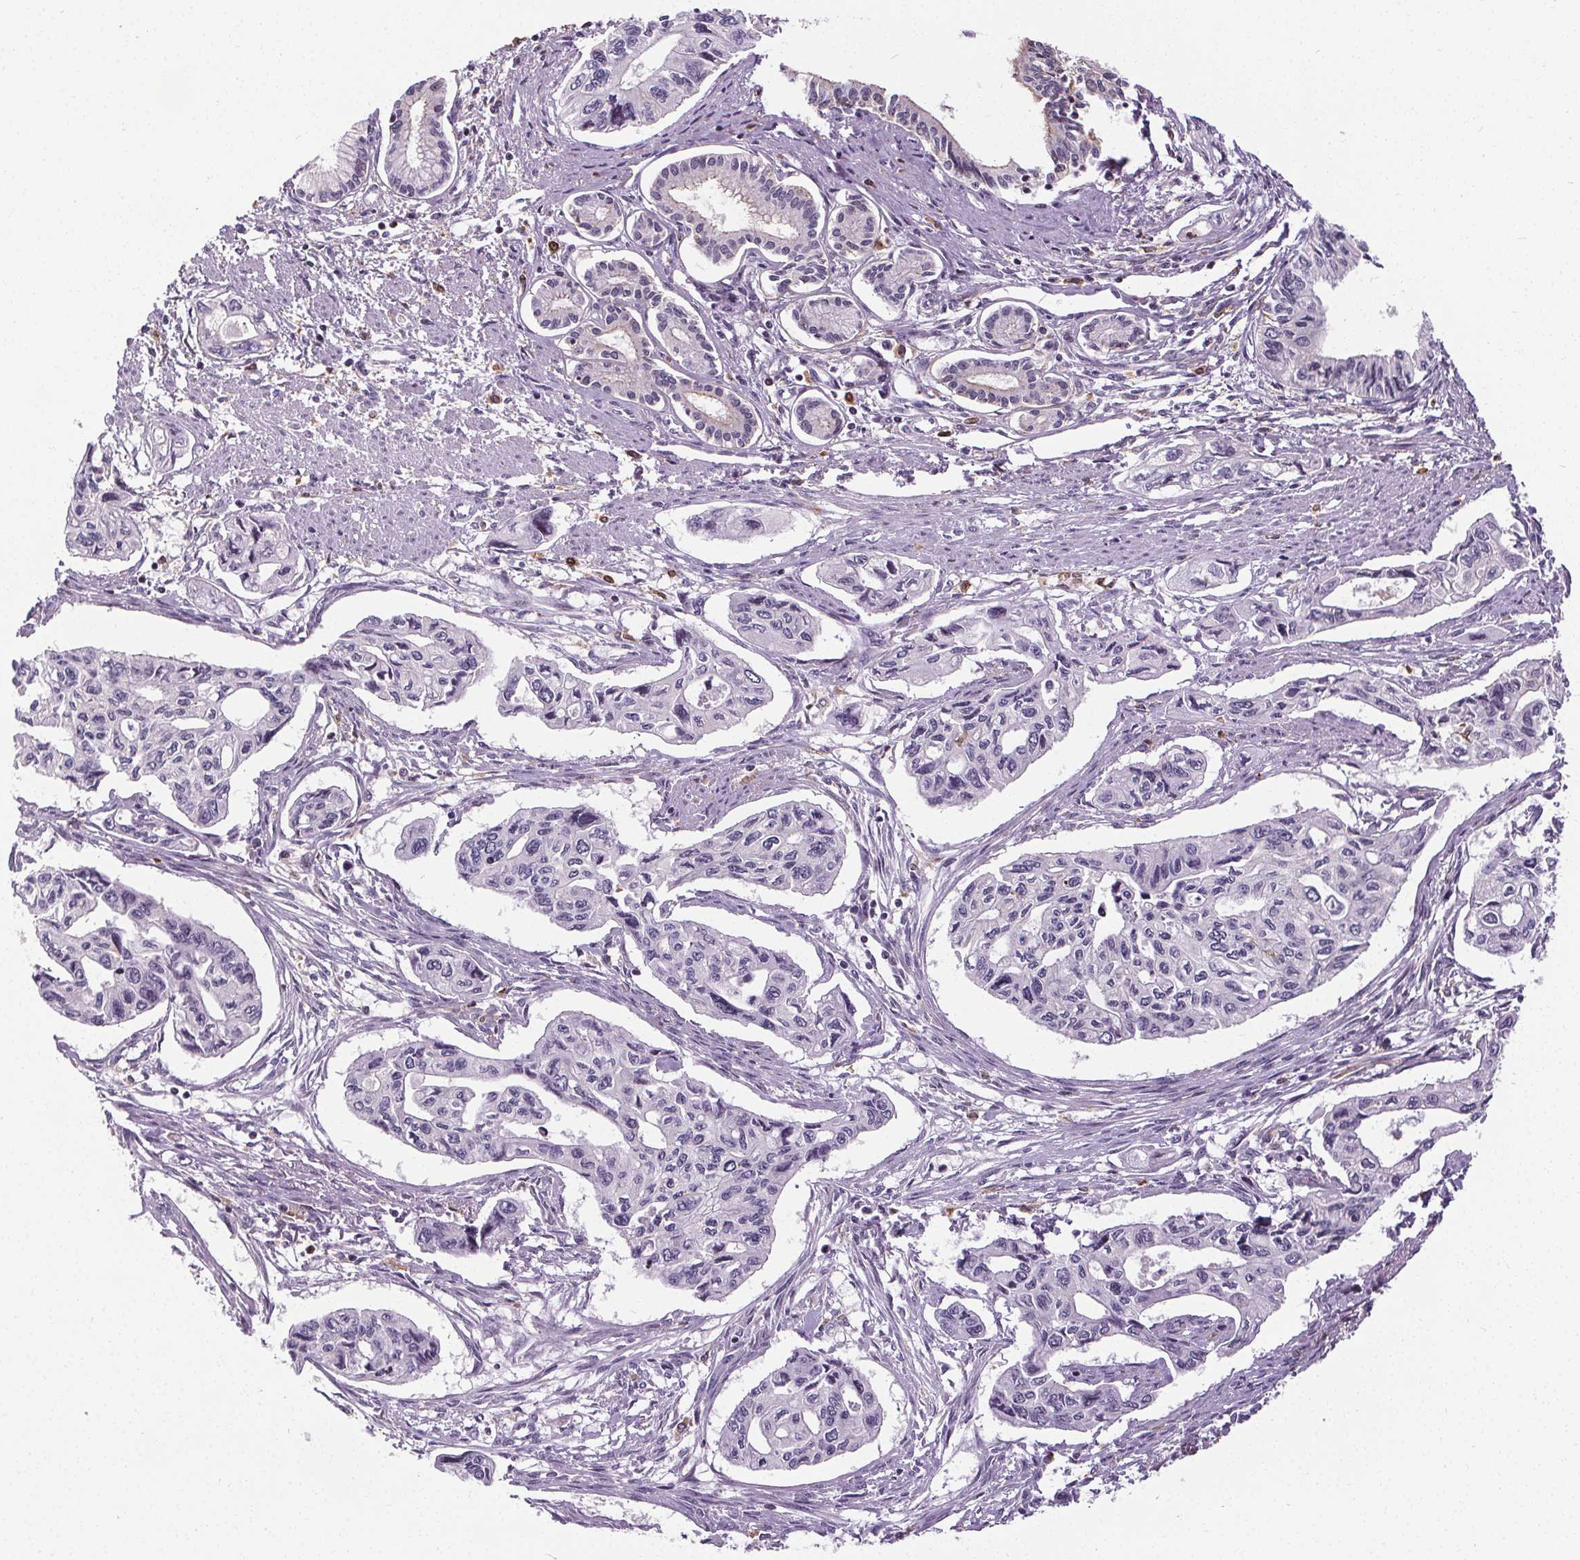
{"staining": {"intensity": "negative", "quantity": "none", "location": "none"}, "tissue": "pancreatic cancer", "cell_type": "Tumor cells", "image_type": "cancer", "snomed": [{"axis": "morphology", "description": "Adenocarcinoma, NOS"}, {"axis": "topography", "description": "Pancreas"}], "caption": "Tumor cells show no significant protein staining in adenocarcinoma (pancreatic).", "gene": "TMEM240", "patient": {"sex": "female", "age": 76}}